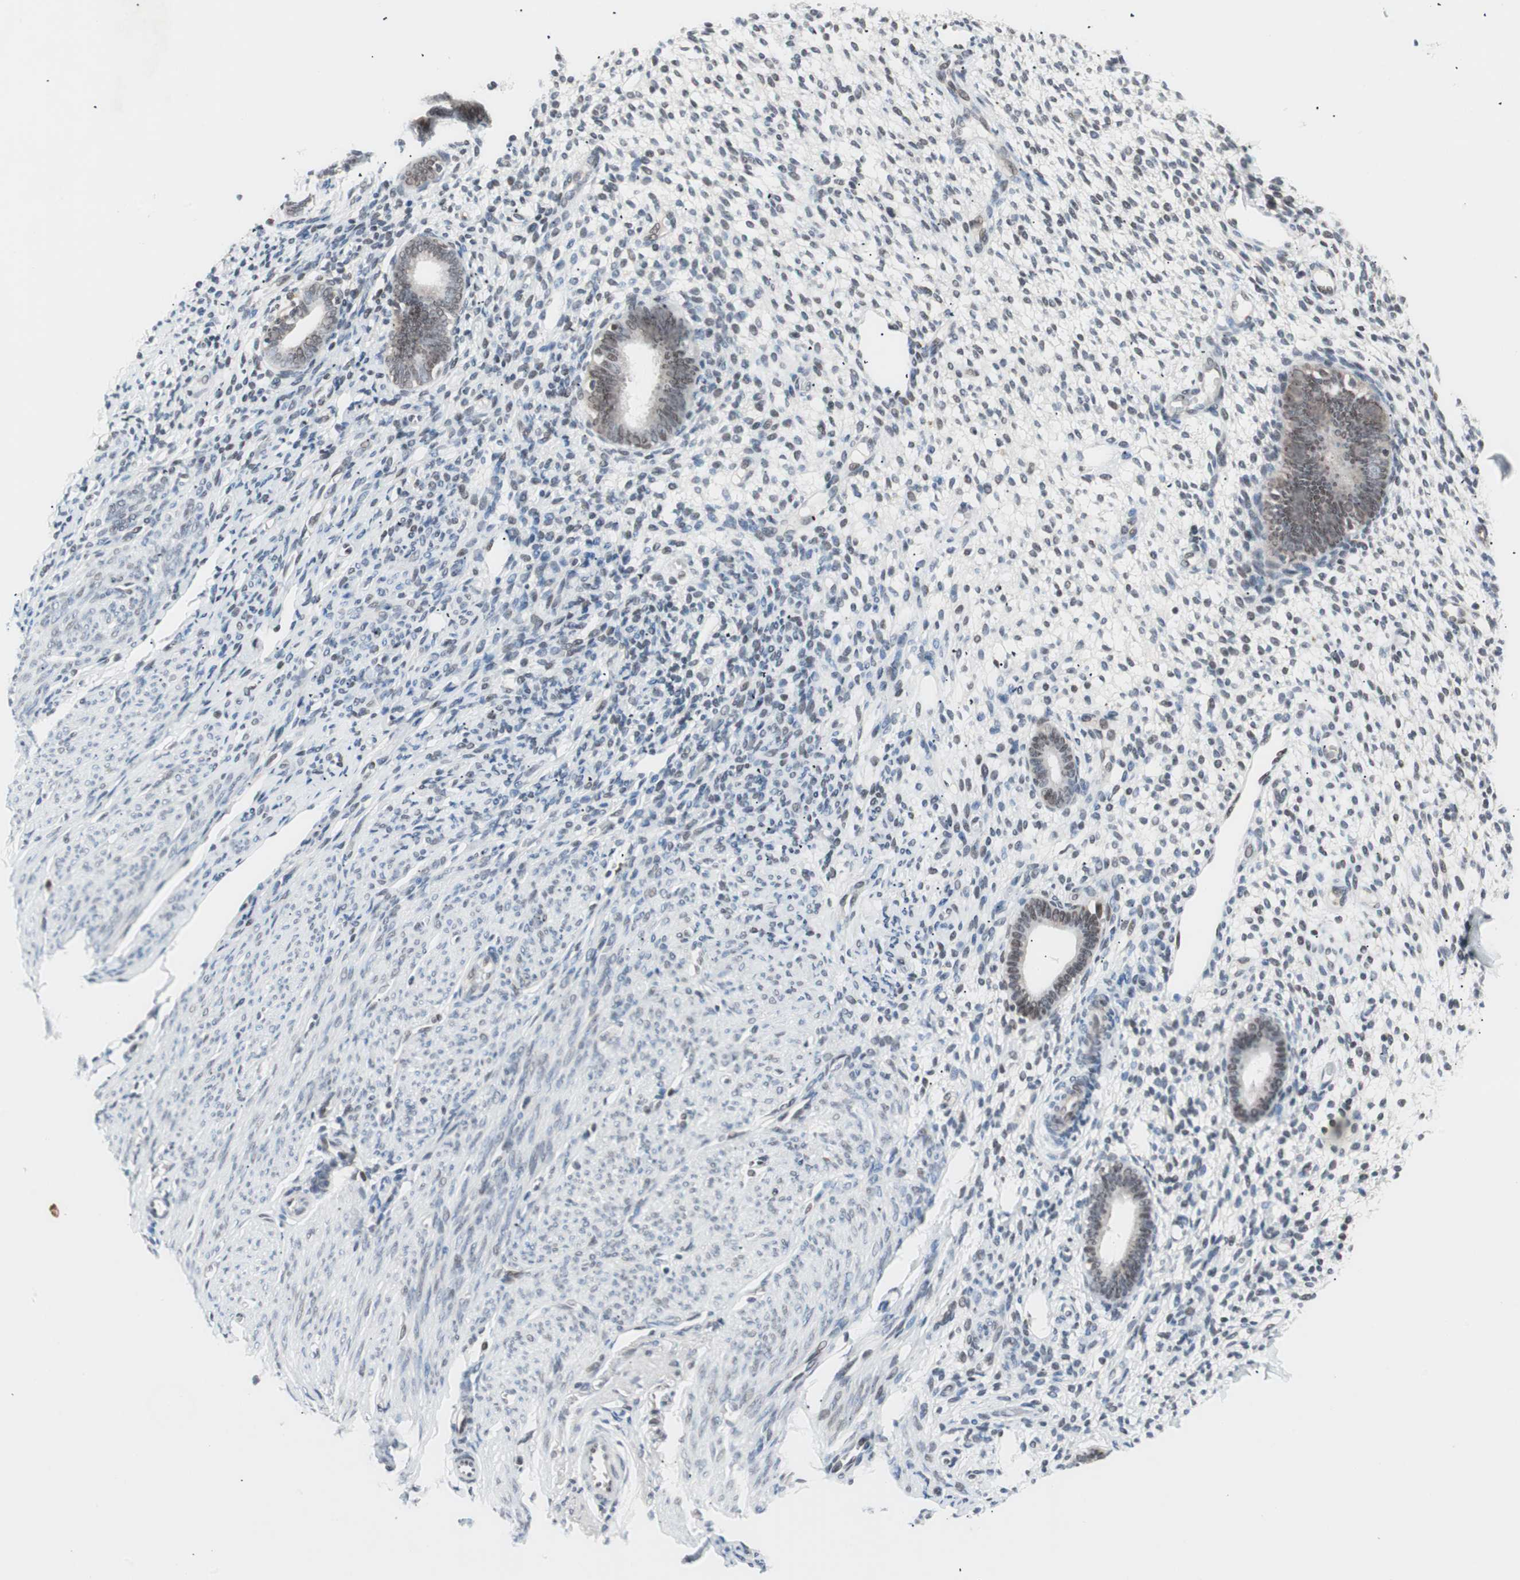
{"staining": {"intensity": "negative", "quantity": "none", "location": "none"}, "tissue": "endometrium", "cell_type": "Cells in endometrial stroma", "image_type": "normal", "snomed": [{"axis": "morphology", "description": "Normal tissue, NOS"}, {"axis": "topography", "description": "Endometrium"}], "caption": "Cells in endometrial stroma are negative for brown protein staining in benign endometrium. The staining was performed using DAB (3,3'-diaminobenzidine) to visualize the protein expression in brown, while the nuclei were stained in blue with hematoxylin (Magnification: 20x).", "gene": "POLH", "patient": {"sex": "female", "age": 61}}